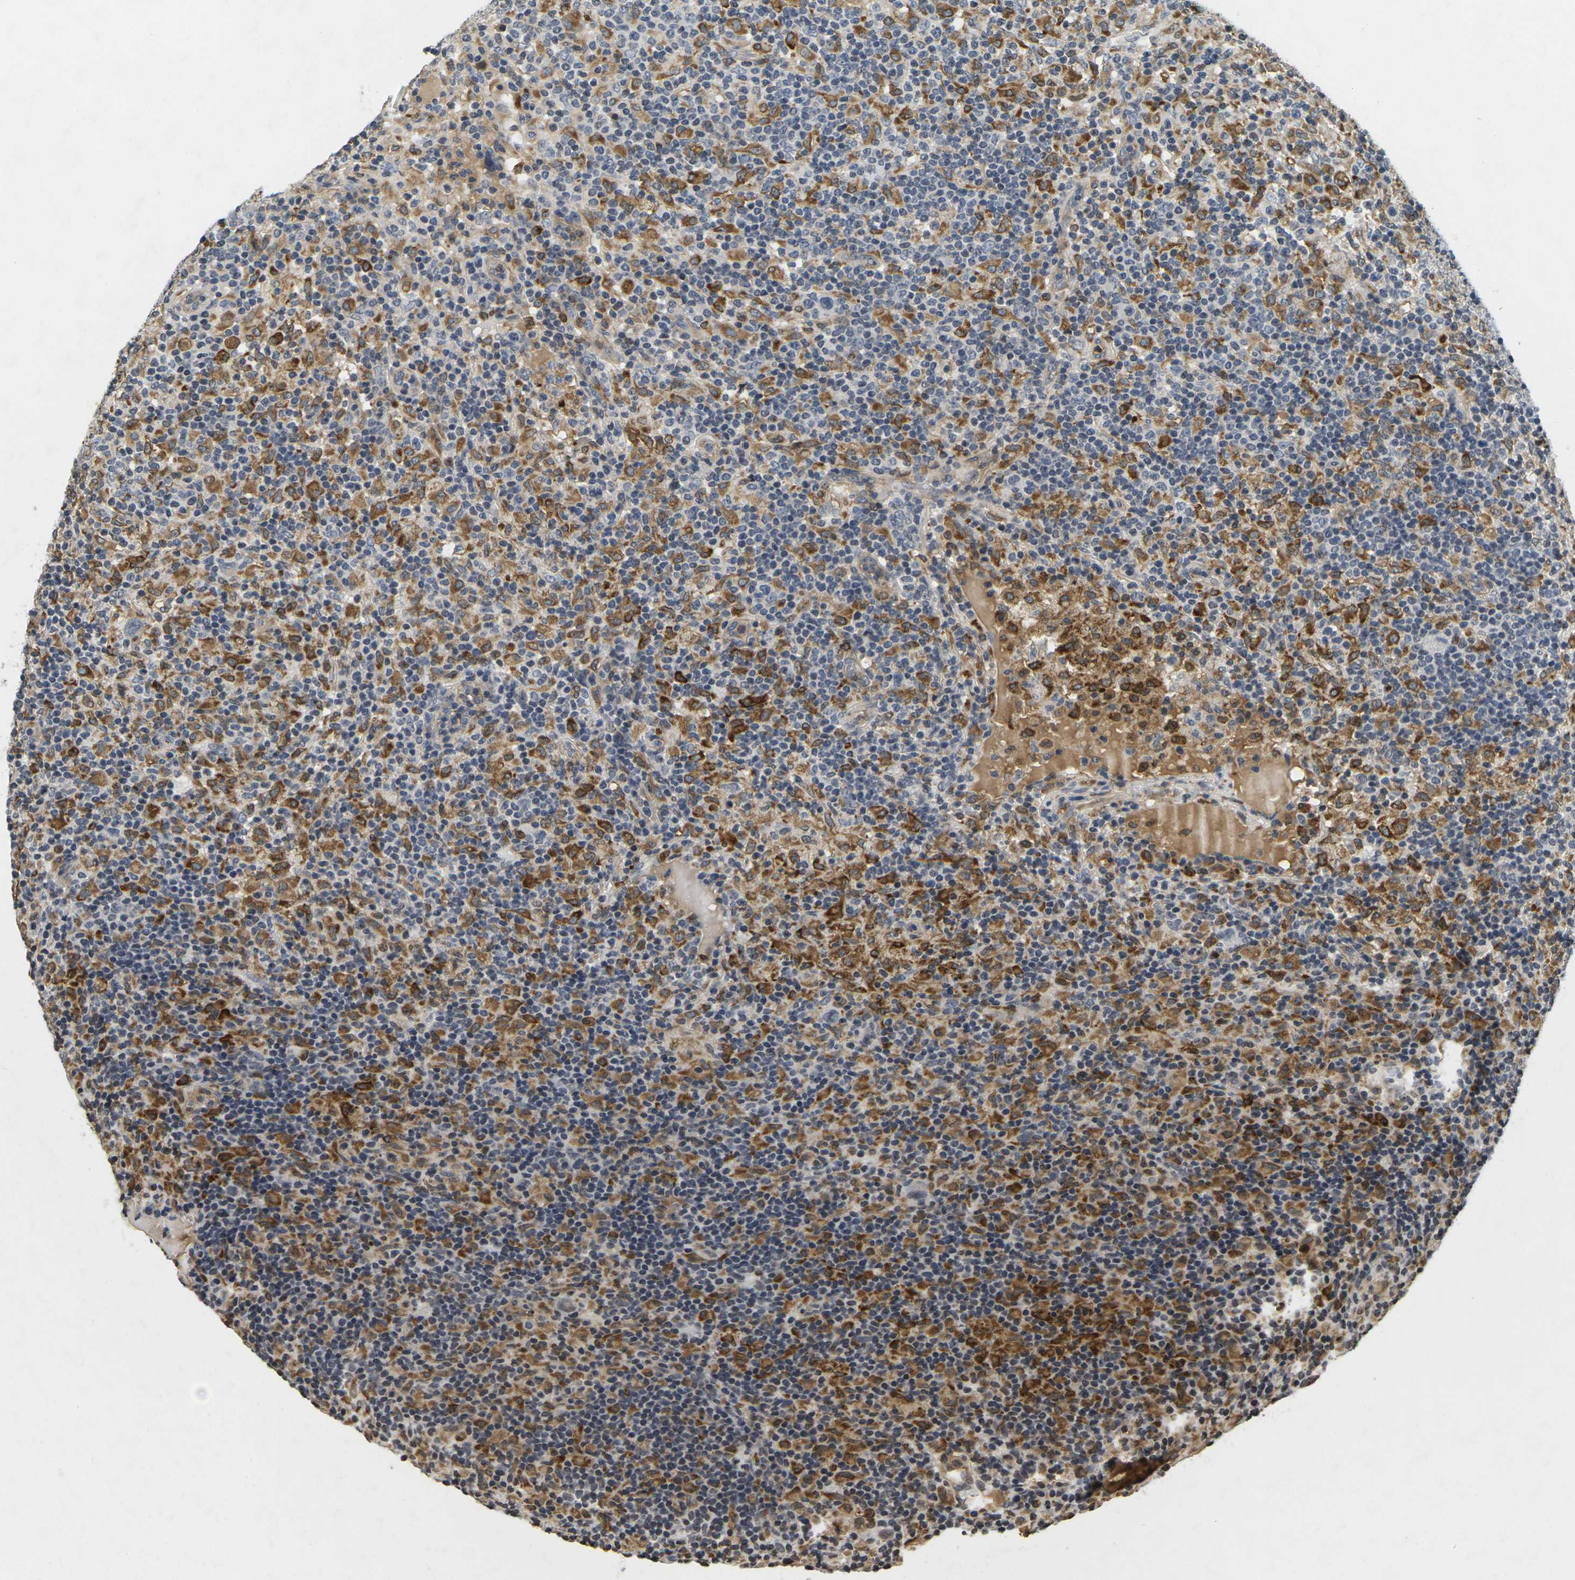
{"staining": {"intensity": "weak", "quantity": "<25%", "location": "cytoplasmic/membranous"}, "tissue": "lymphoma", "cell_type": "Tumor cells", "image_type": "cancer", "snomed": [{"axis": "morphology", "description": "Hodgkin's disease, NOS"}, {"axis": "topography", "description": "Lymph node"}], "caption": "Immunohistochemistry (IHC) of Hodgkin's disease reveals no expression in tumor cells. (Stains: DAB (3,3'-diaminobenzidine) immunohistochemistry with hematoxylin counter stain, Microscopy: brightfield microscopy at high magnification).", "gene": "C1QC", "patient": {"sex": "male", "age": 70}}